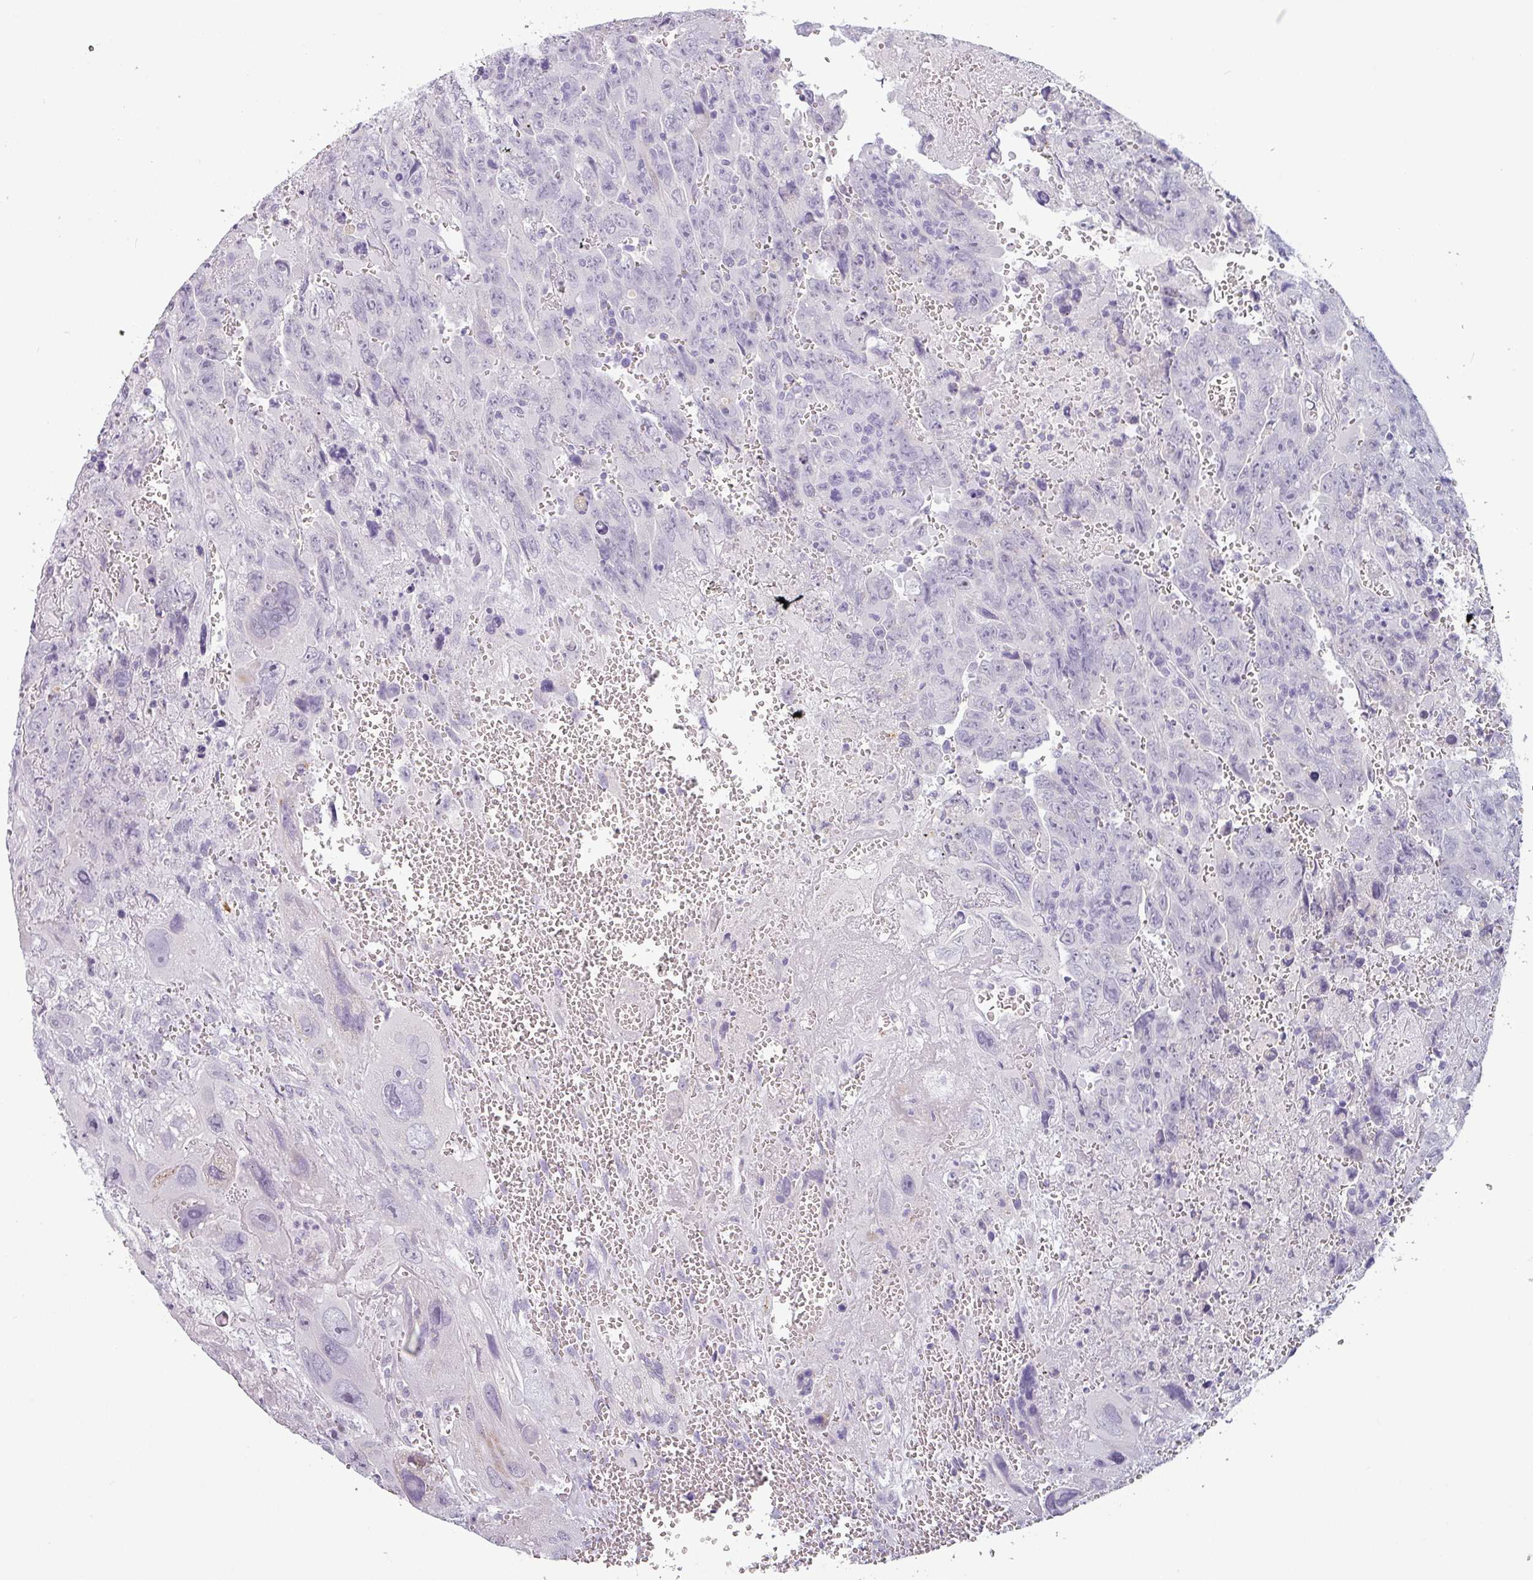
{"staining": {"intensity": "negative", "quantity": "none", "location": "none"}, "tissue": "testis cancer", "cell_type": "Tumor cells", "image_type": "cancer", "snomed": [{"axis": "morphology", "description": "Carcinoma, Embryonal, NOS"}, {"axis": "topography", "description": "Testis"}], "caption": "This micrograph is of testis cancer stained with immunohistochemistry (IHC) to label a protein in brown with the nuclei are counter-stained blue. There is no expression in tumor cells. The staining is performed using DAB brown chromogen with nuclei counter-stained in using hematoxylin.", "gene": "SLC26A9", "patient": {"sex": "male", "age": 28}}